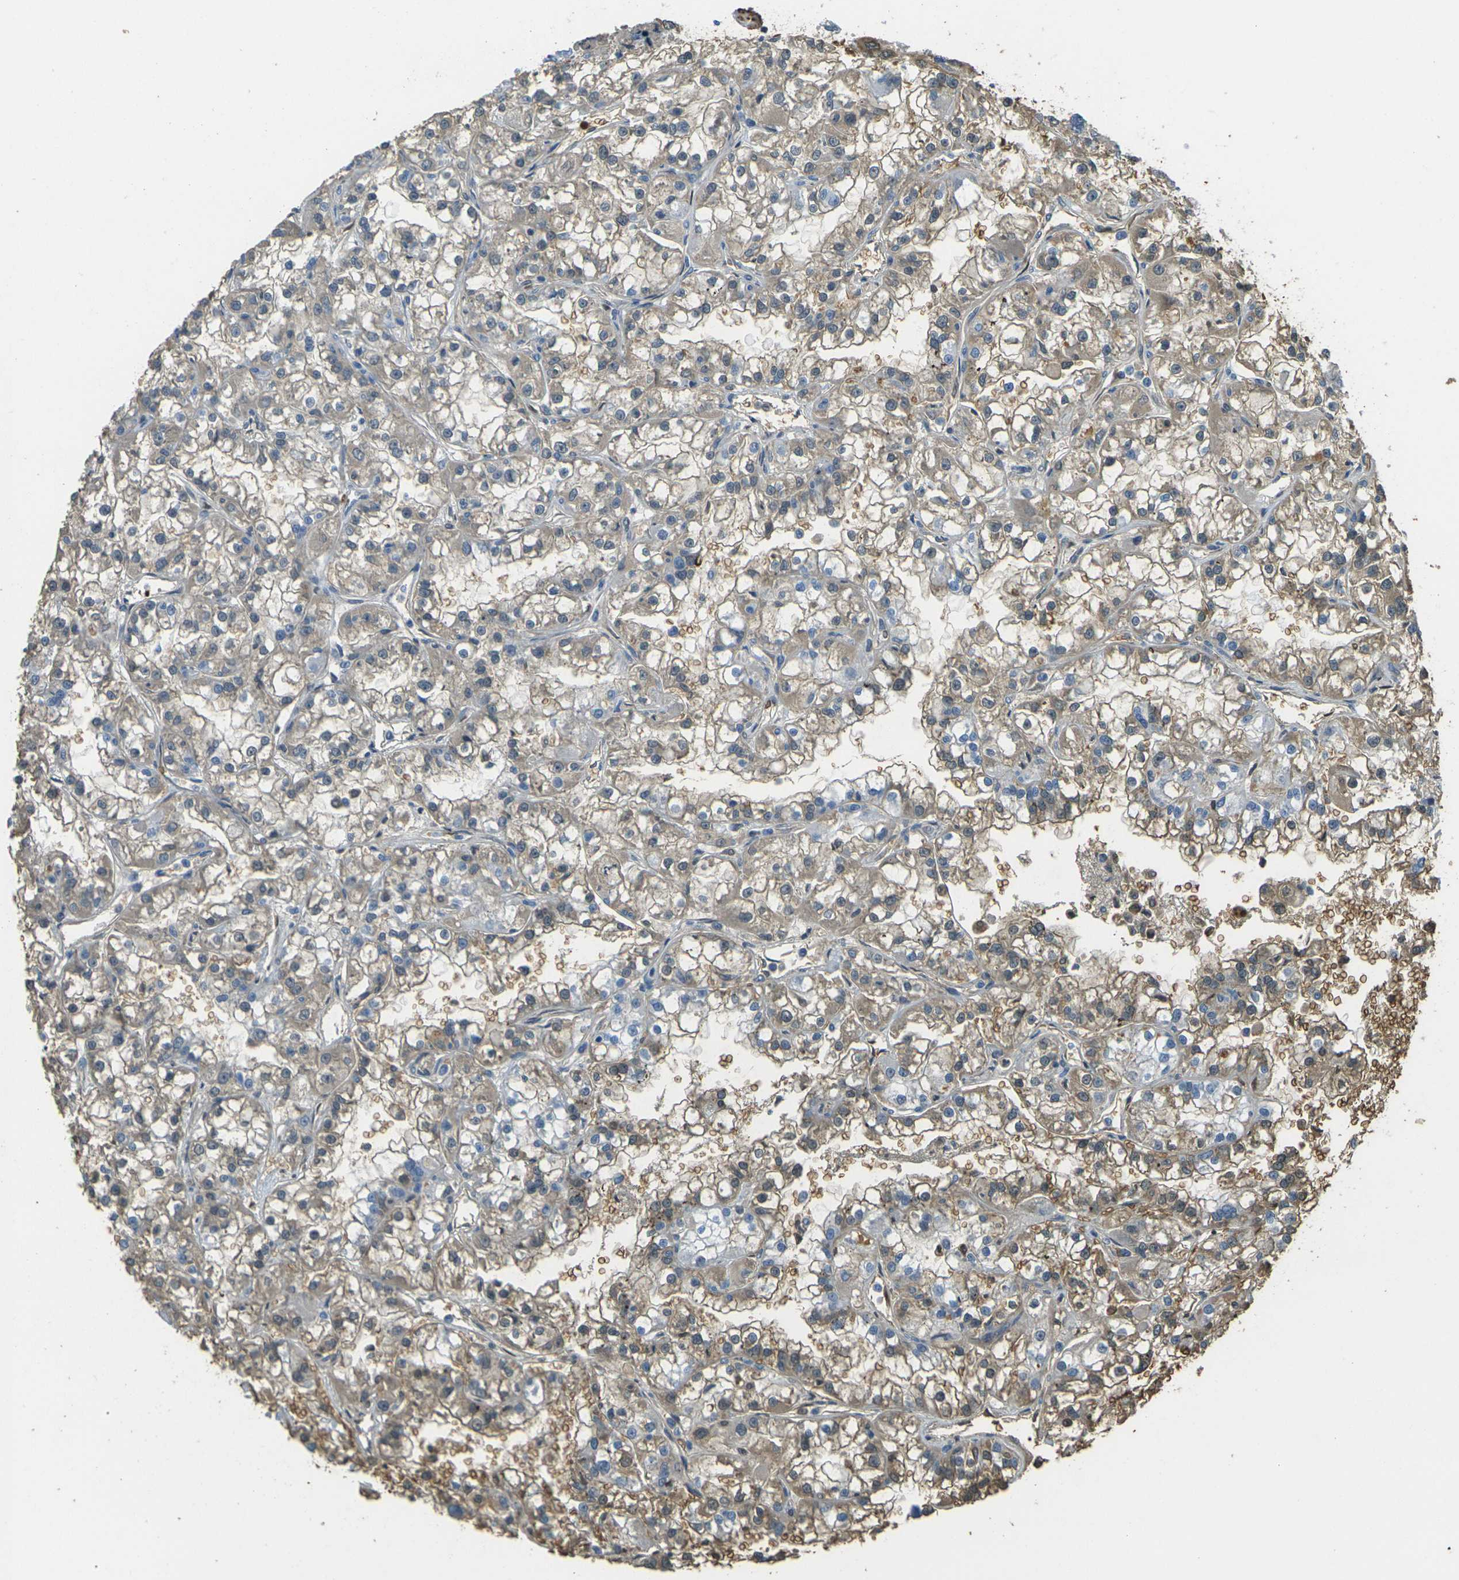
{"staining": {"intensity": "moderate", "quantity": "25%-75%", "location": "cytoplasmic/membranous"}, "tissue": "renal cancer", "cell_type": "Tumor cells", "image_type": "cancer", "snomed": [{"axis": "morphology", "description": "Adenocarcinoma, NOS"}, {"axis": "topography", "description": "Kidney"}], "caption": "Renal cancer (adenocarcinoma) tissue shows moderate cytoplasmic/membranous expression in approximately 25%-75% of tumor cells, visualized by immunohistochemistry.", "gene": "HBB", "patient": {"sex": "female", "age": 52}}